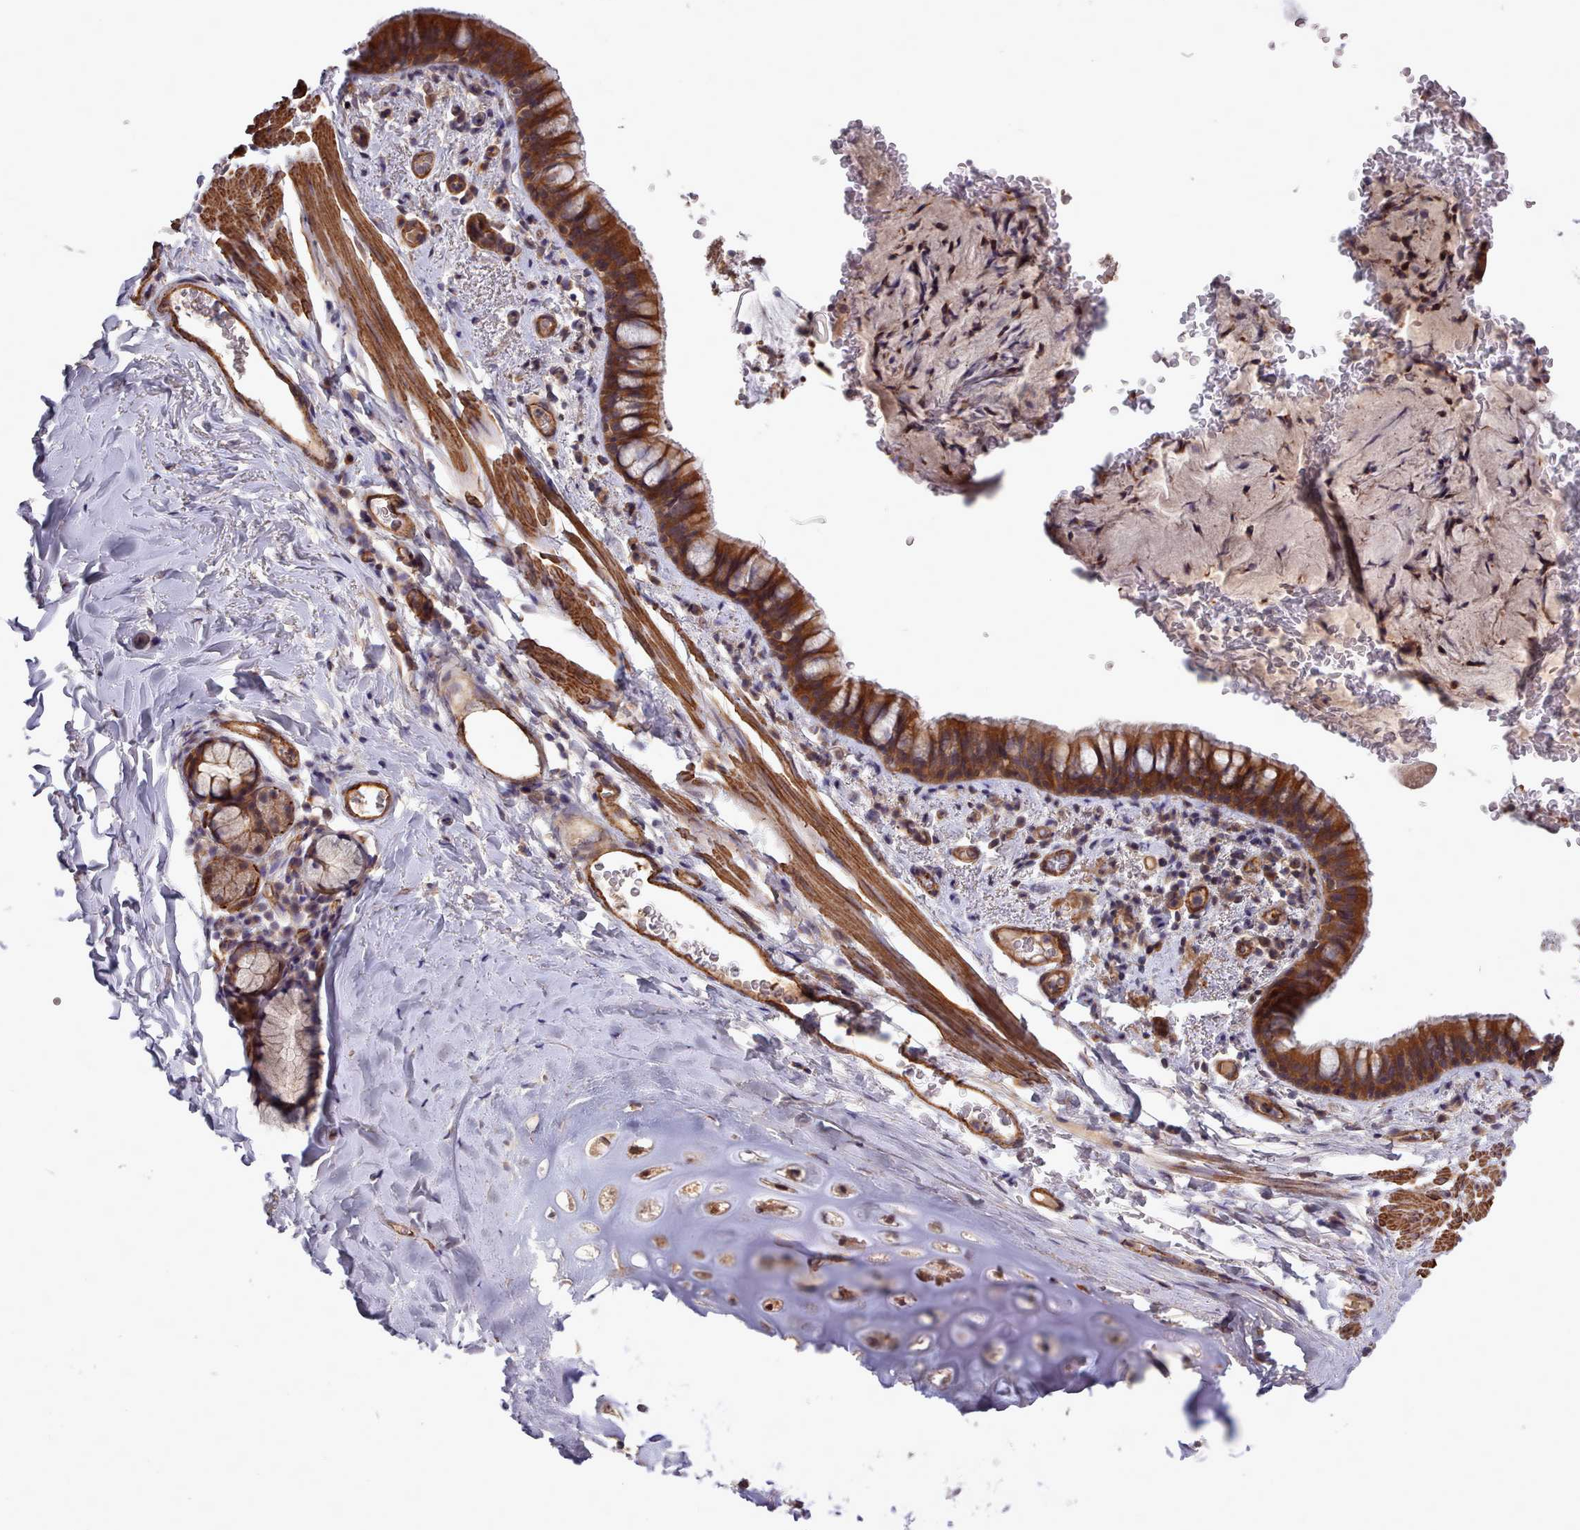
{"staining": {"intensity": "moderate", "quantity": ">75%", "location": "cytoplasmic/membranous"}, "tissue": "bronchus", "cell_type": "Respiratory epithelial cells", "image_type": "normal", "snomed": [{"axis": "morphology", "description": "Normal tissue, NOS"}, {"axis": "topography", "description": "Cartilage tissue"}, {"axis": "topography", "description": "Bronchus"}], "caption": "Brown immunohistochemical staining in unremarkable bronchus reveals moderate cytoplasmic/membranous staining in approximately >75% of respiratory epithelial cells.", "gene": "STUB1", "patient": {"sex": "female", "age": 36}}